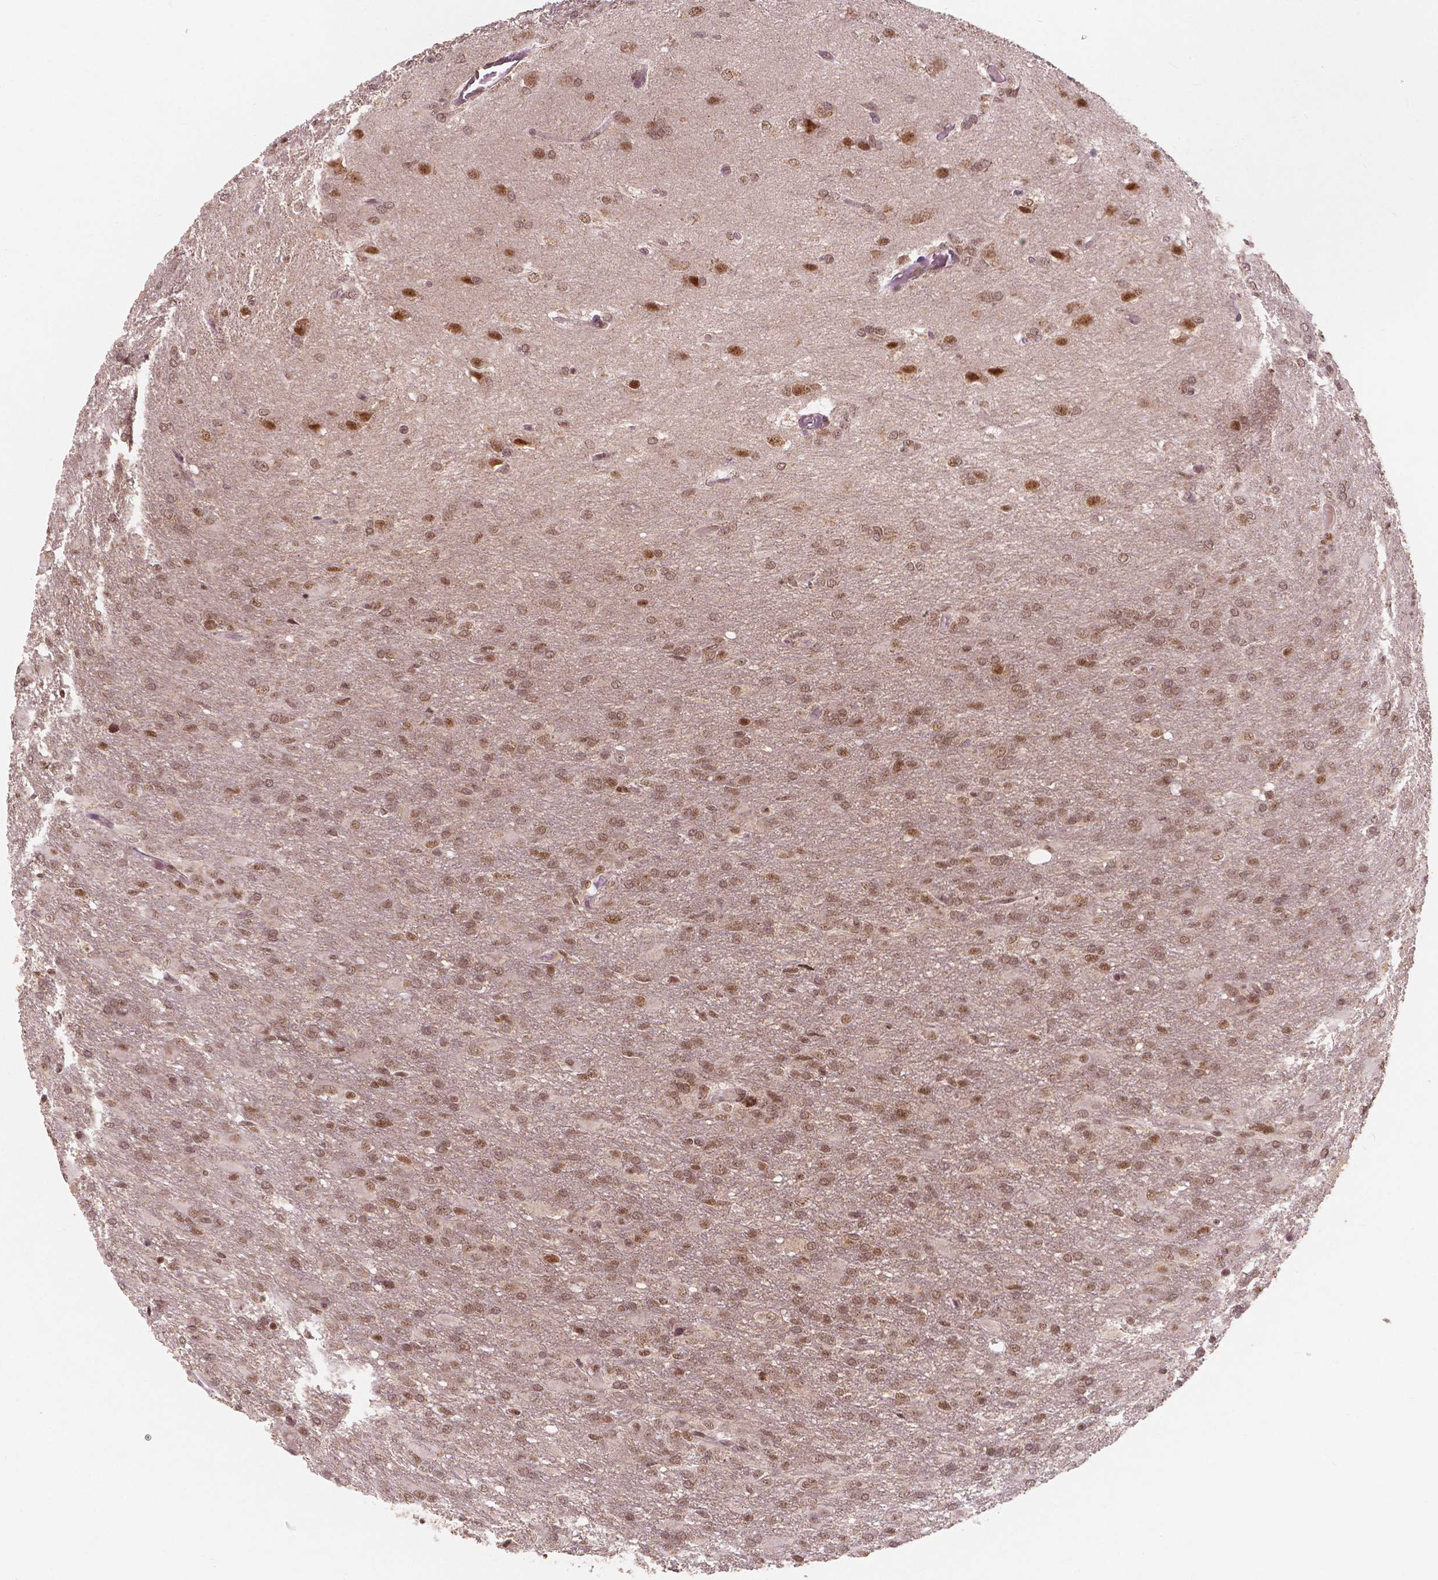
{"staining": {"intensity": "moderate", "quantity": ">75%", "location": "nuclear"}, "tissue": "glioma", "cell_type": "Tumor cells", "image_type": "cancer", "snomed": [{"axis": "morphology", "description": "Glioma, malignant, High grade"}, {"axis": "topography", "description": "Brain"}], "caption": "Moderate nuclear protein expression is seen in about >75% of tumor cells in malignant glioma (high-grade).", "gene": "NSD2", "patient": {"sex": "male", "age": 68}}